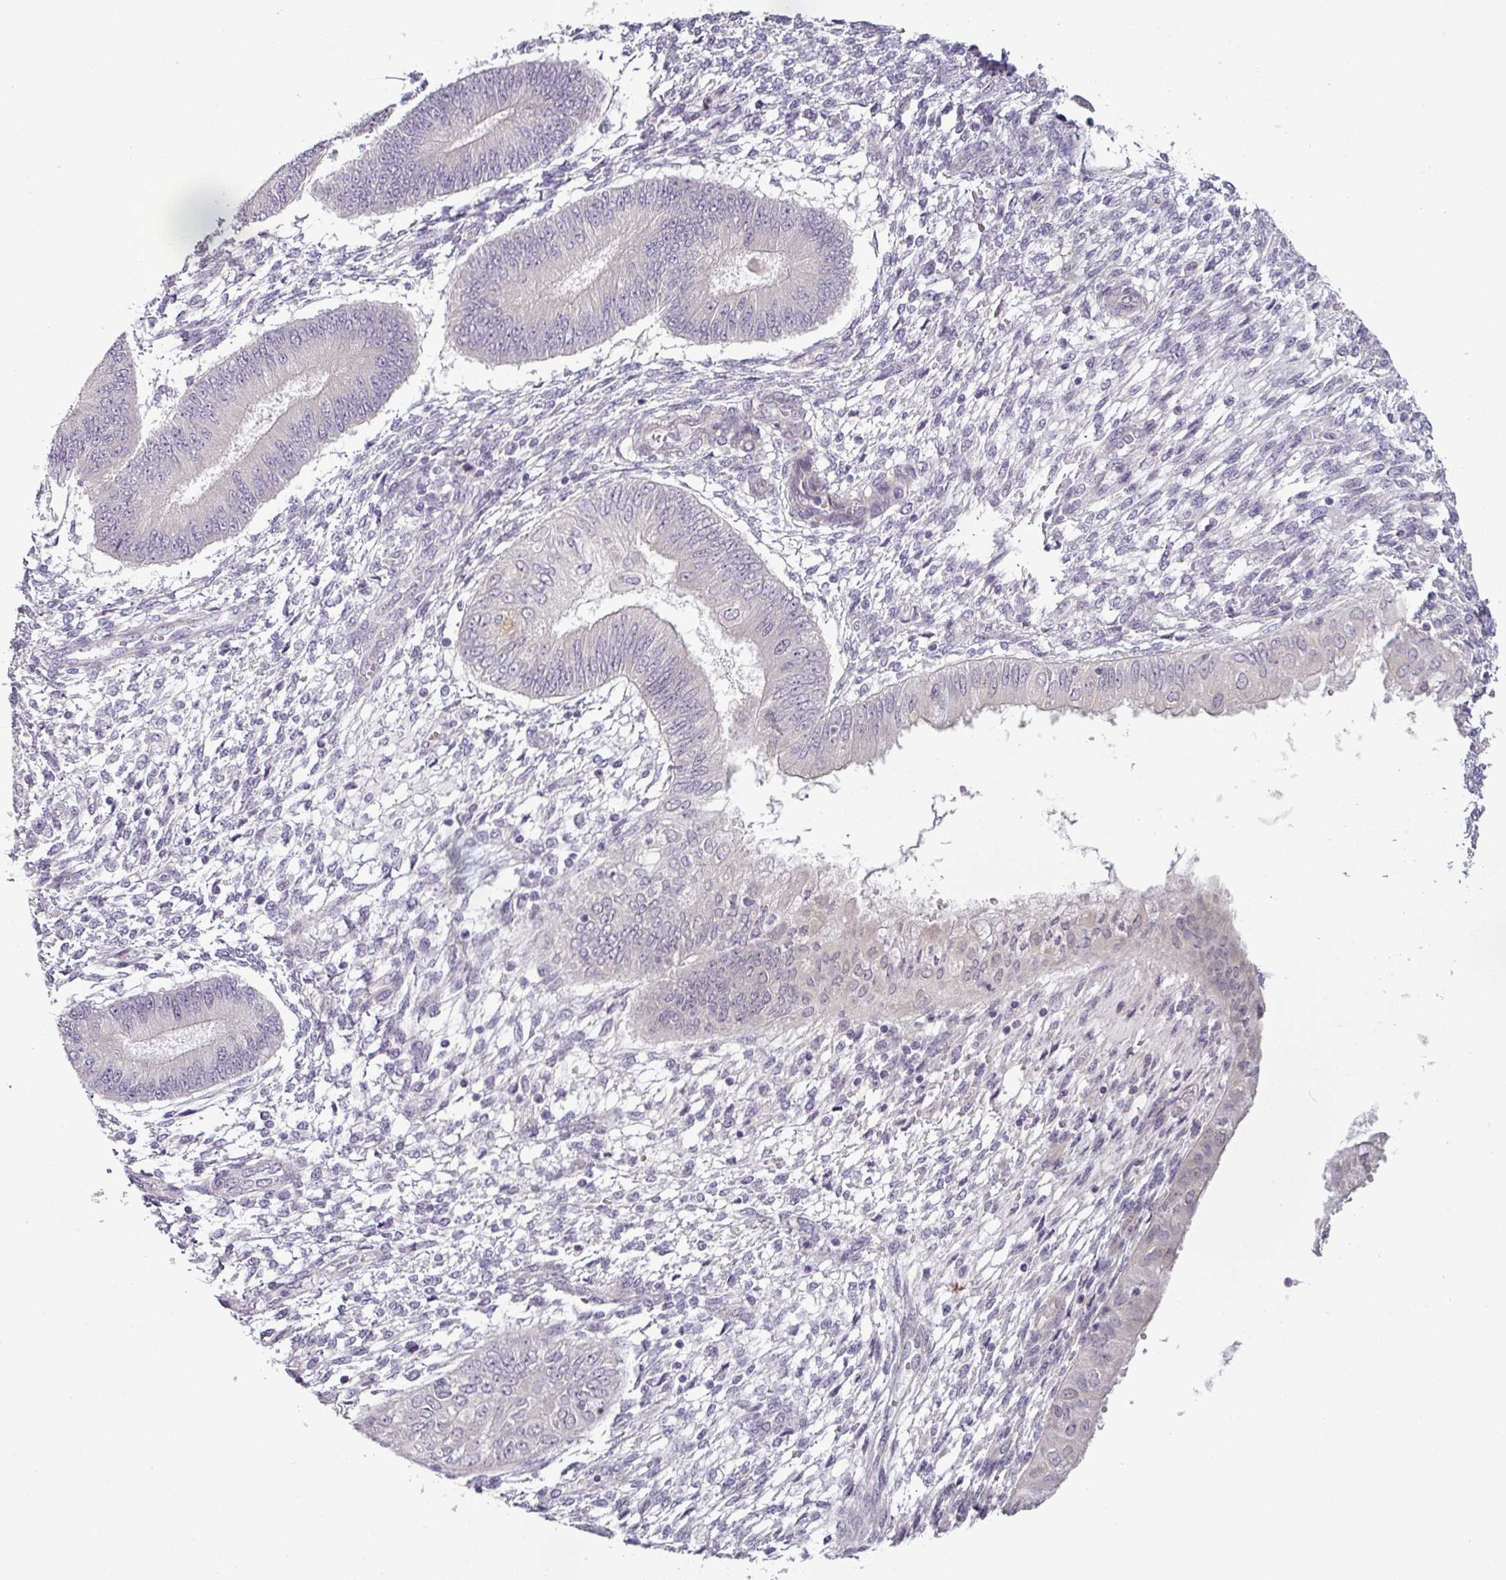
{"staining": {"intensity": "negative", "quantity": "none", "location": "none"}, "tissue": "endometrium", "cell_type": "Cells in endometrial stroma", "image_type": "normal", "snomed": [{"axis": "morphology", "description": "Normal tissue, NOS"}, {"axis": "topography", "description": "Endometrium"}], "caption": "There is no significant staining in cells in endometrial stroma of endometrium. Nuclei are stained in blue.", "gene": "OR52D1", "patient": {"sex": "female", "age": 49}}